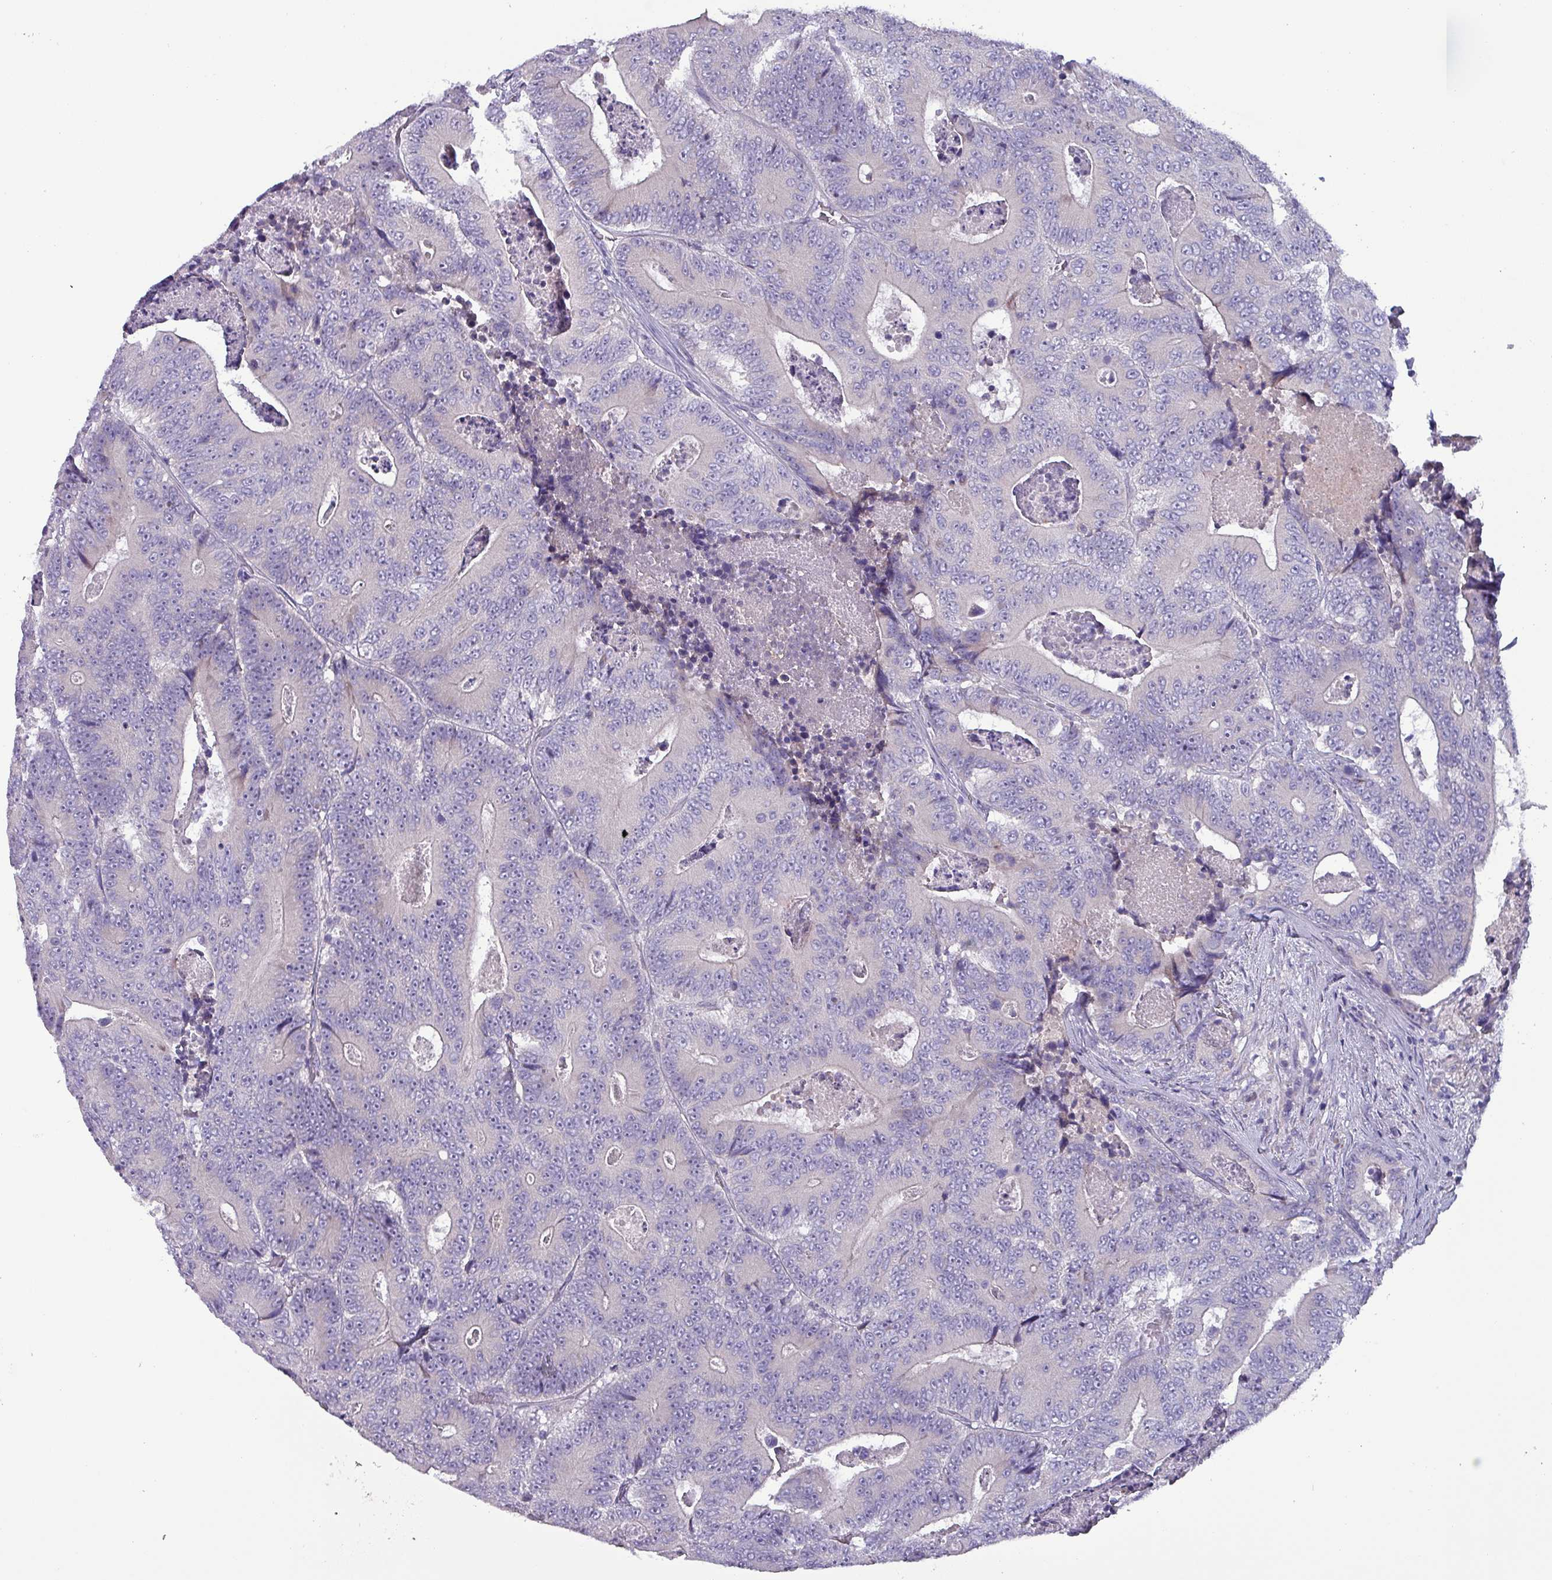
{"staining": {"intensity": "negative", "quantity": "none", "location": "none"}, "tissue": "colorectal cancer", "cell_type": "Tumor cells", "image_type": "cancer", "snomed": [{"axis": "morphology", "description": "Adenocarcinoma, NOS"}, {"axis": "topography", "description": "Colon"}], "caption": "Tumor cells are negative for protein expression in human colorectal adenocarcinoma. (DAB immunohistochemistry (IHC) with hematoxylin counter stain).", "gene": "HSD3B7", "patient": {"sex": "male", "age": 83}}